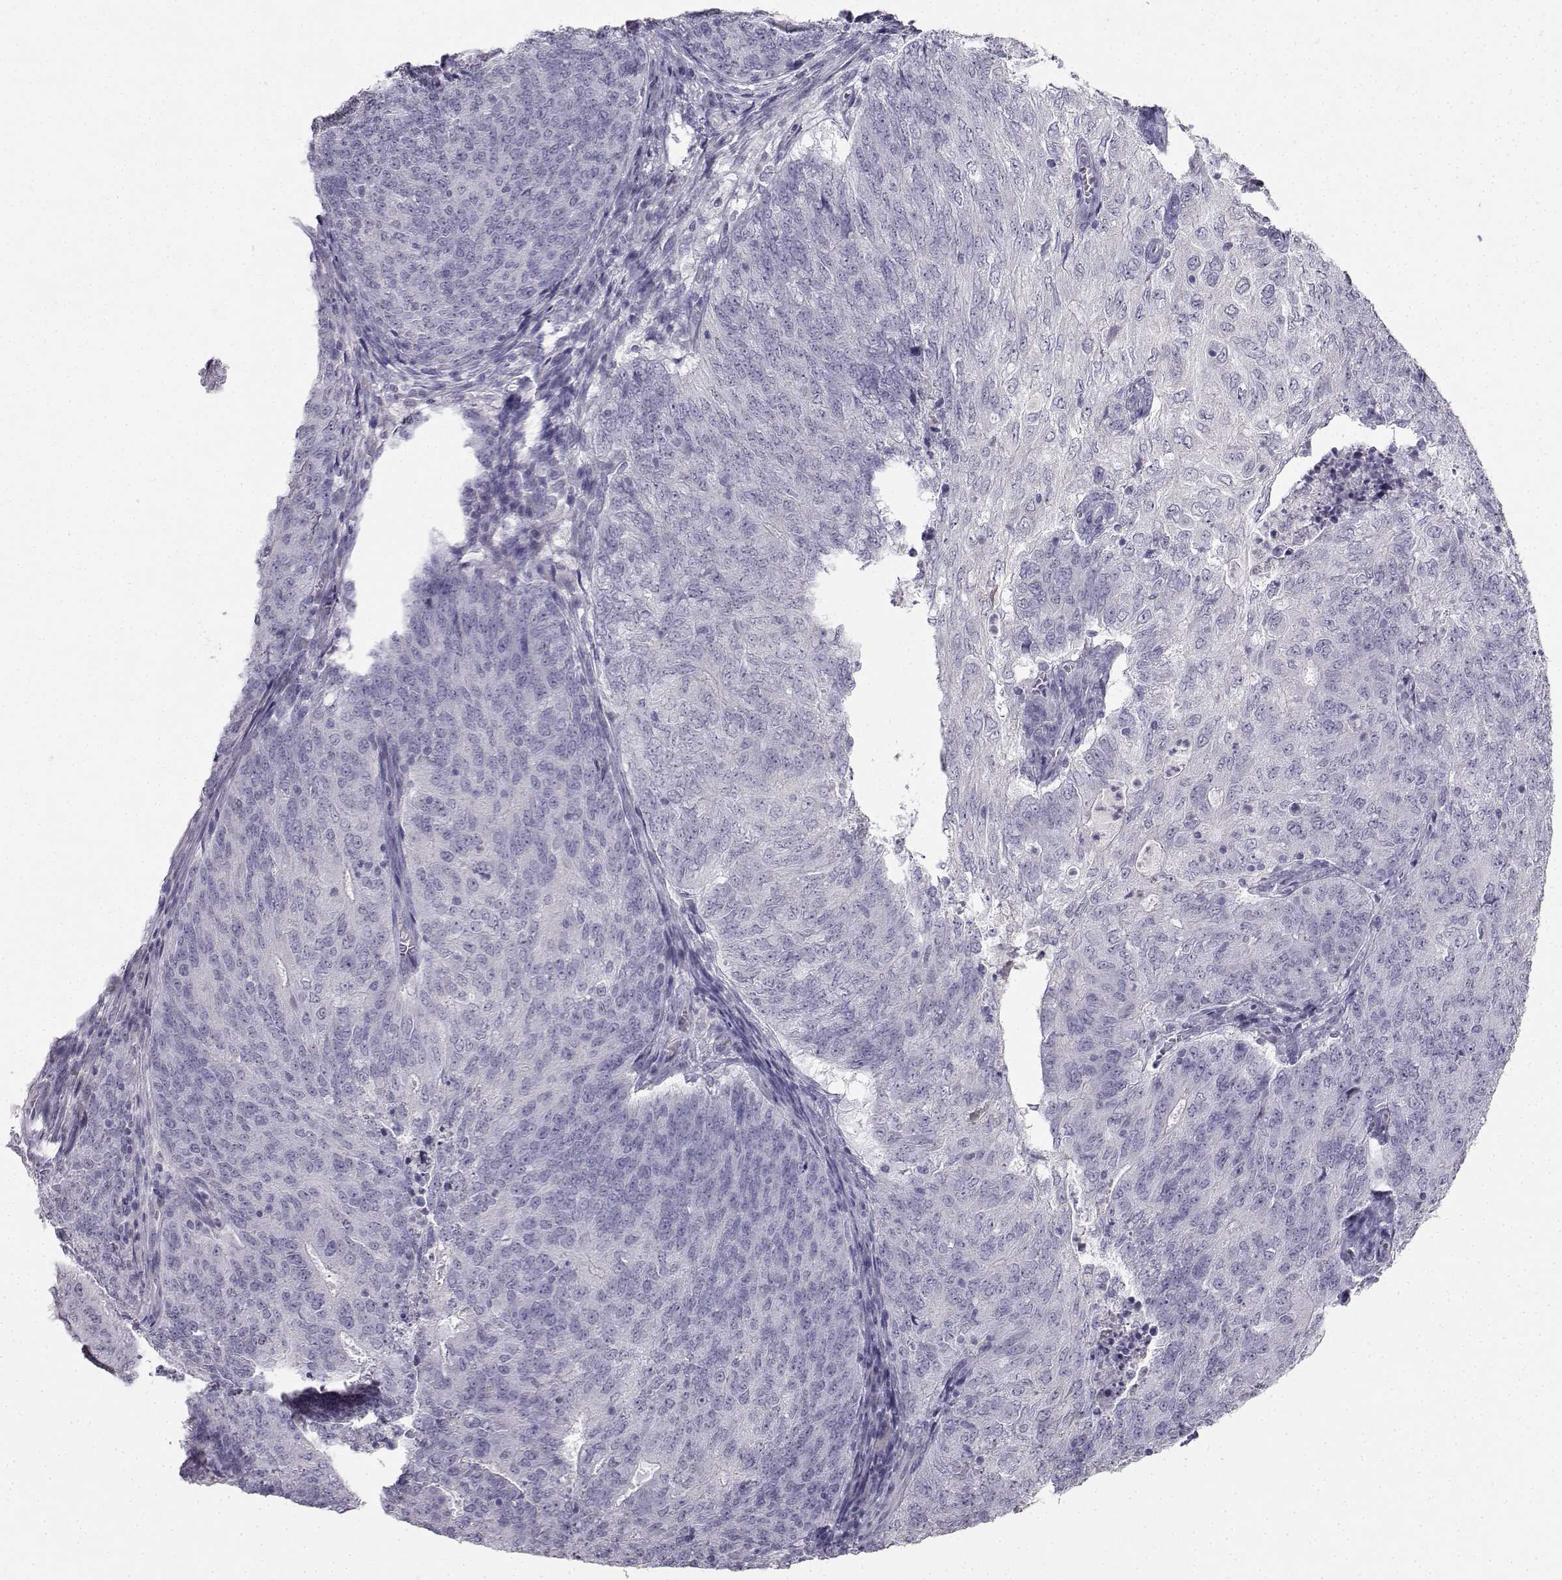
{"staining": {"intensity": "negative", "quantity": "none", "location": "none"}, "tissue": "endometrial cancer", "cell_type": "Tumor cells", "image_type": "cancer", "snomed": [{"axis": "morphology", "description": "Adenocarcinoma, NOS"}, {"axis": "topography", "description": "Endometrium"}], "caption": "An image of human endometrial cancer is negative for staining in tumor cells.", "gene": "CARTPT", "patient": {"sex": "female", "age": 82}}